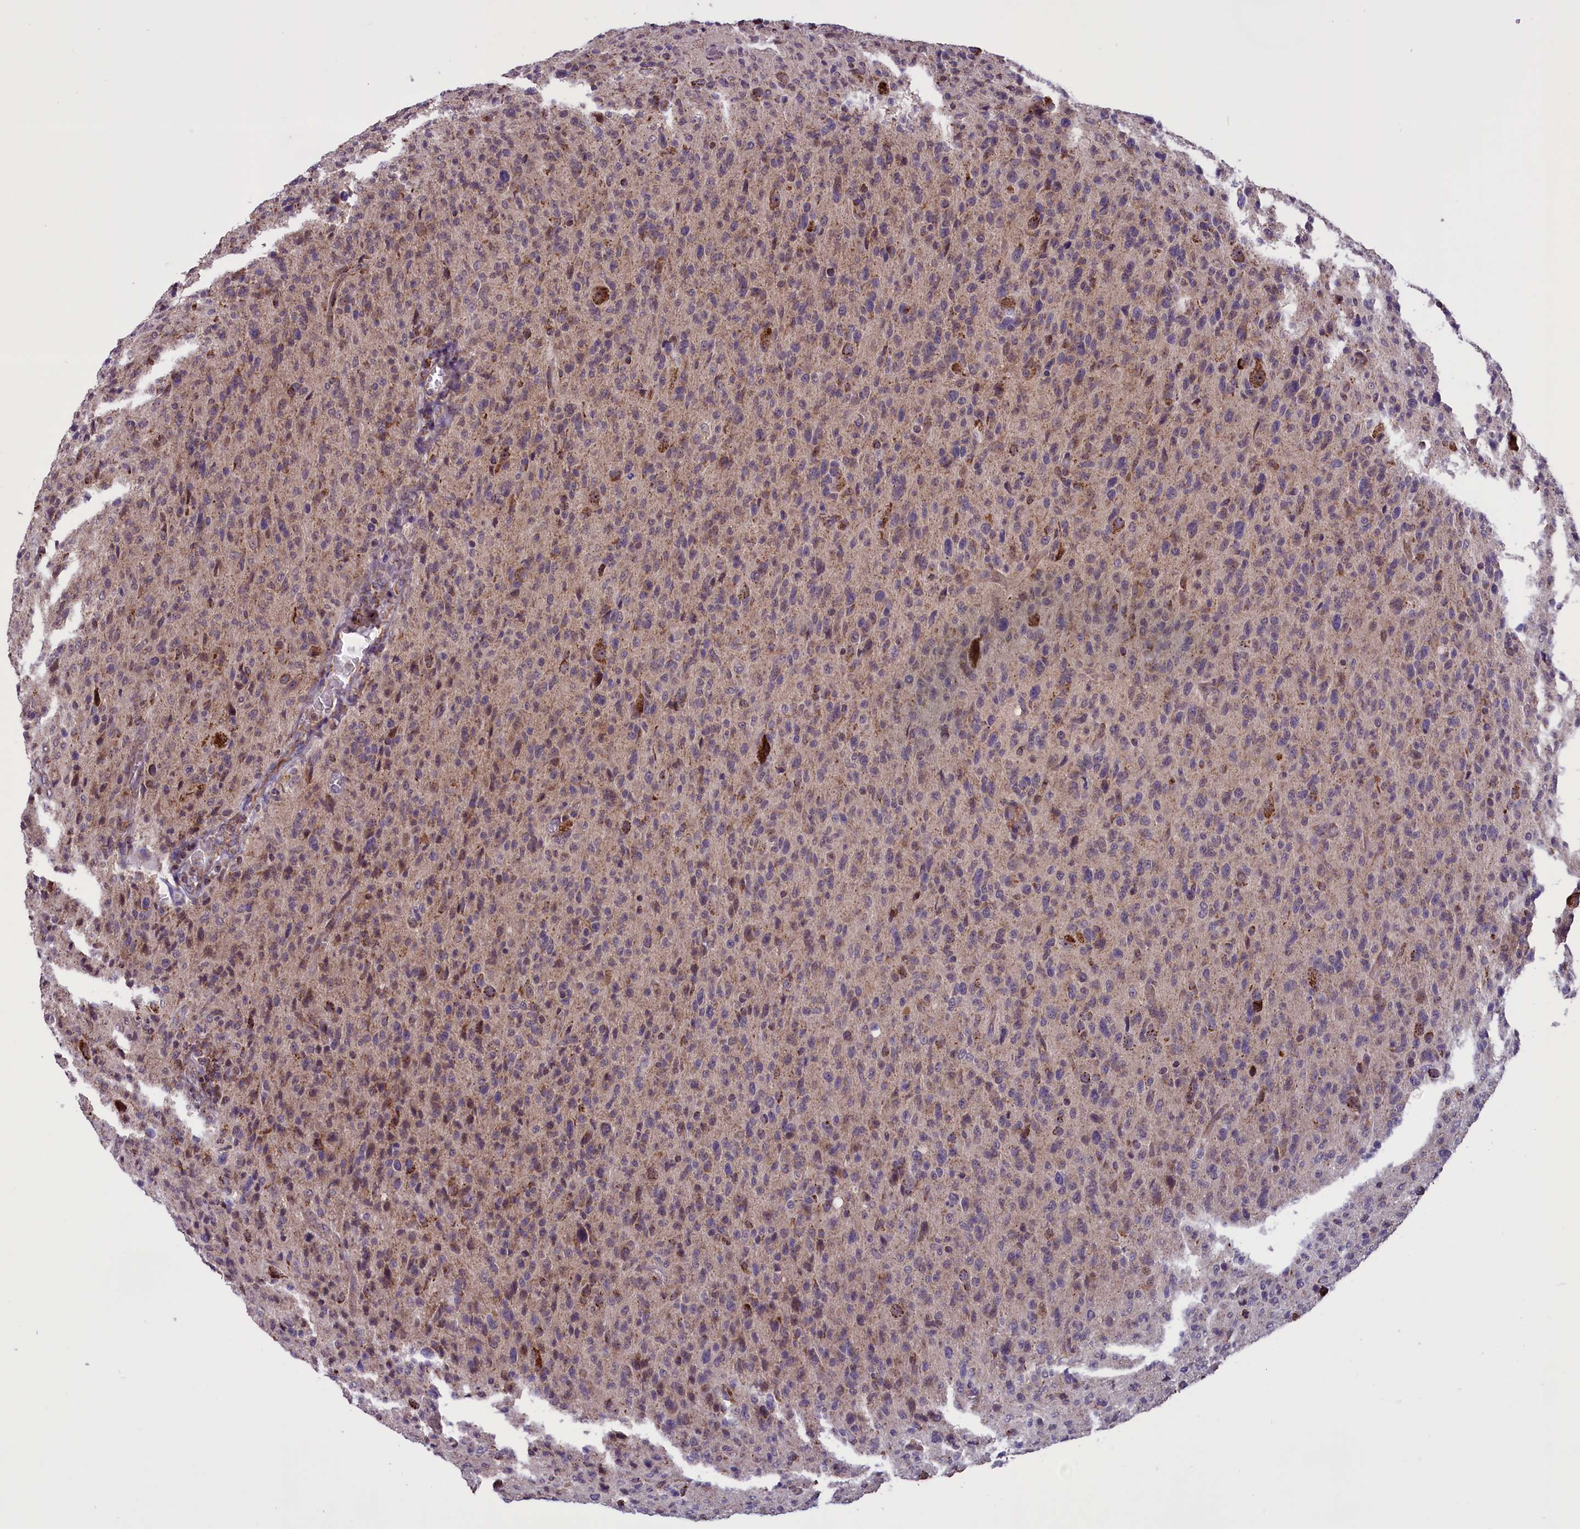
{"staining": {"intensity": "weak", "quantity": ">75%", "location": "cytoplasmic/membranous"}, "tissue": "glioma", "cell_type": "Tumor cells", "image_type": "cancer", "snomed": [{"axis": "morphology", "description": "Glioma, malignant, High grade"}, {"axis": "topography", "description": "Brain"}], "caption": "Immunohistochemistry micrograph of neoplastic tissue: glioma stained using IHC demonstrates low levels of weak protein expression localized specifically in the cytoplasmic/membranous of tumor cells, appearing as a cytoplasmic/membranous brown color.", "gene": "GLRX5", "patient": {"sex": "female", "age": 57}}